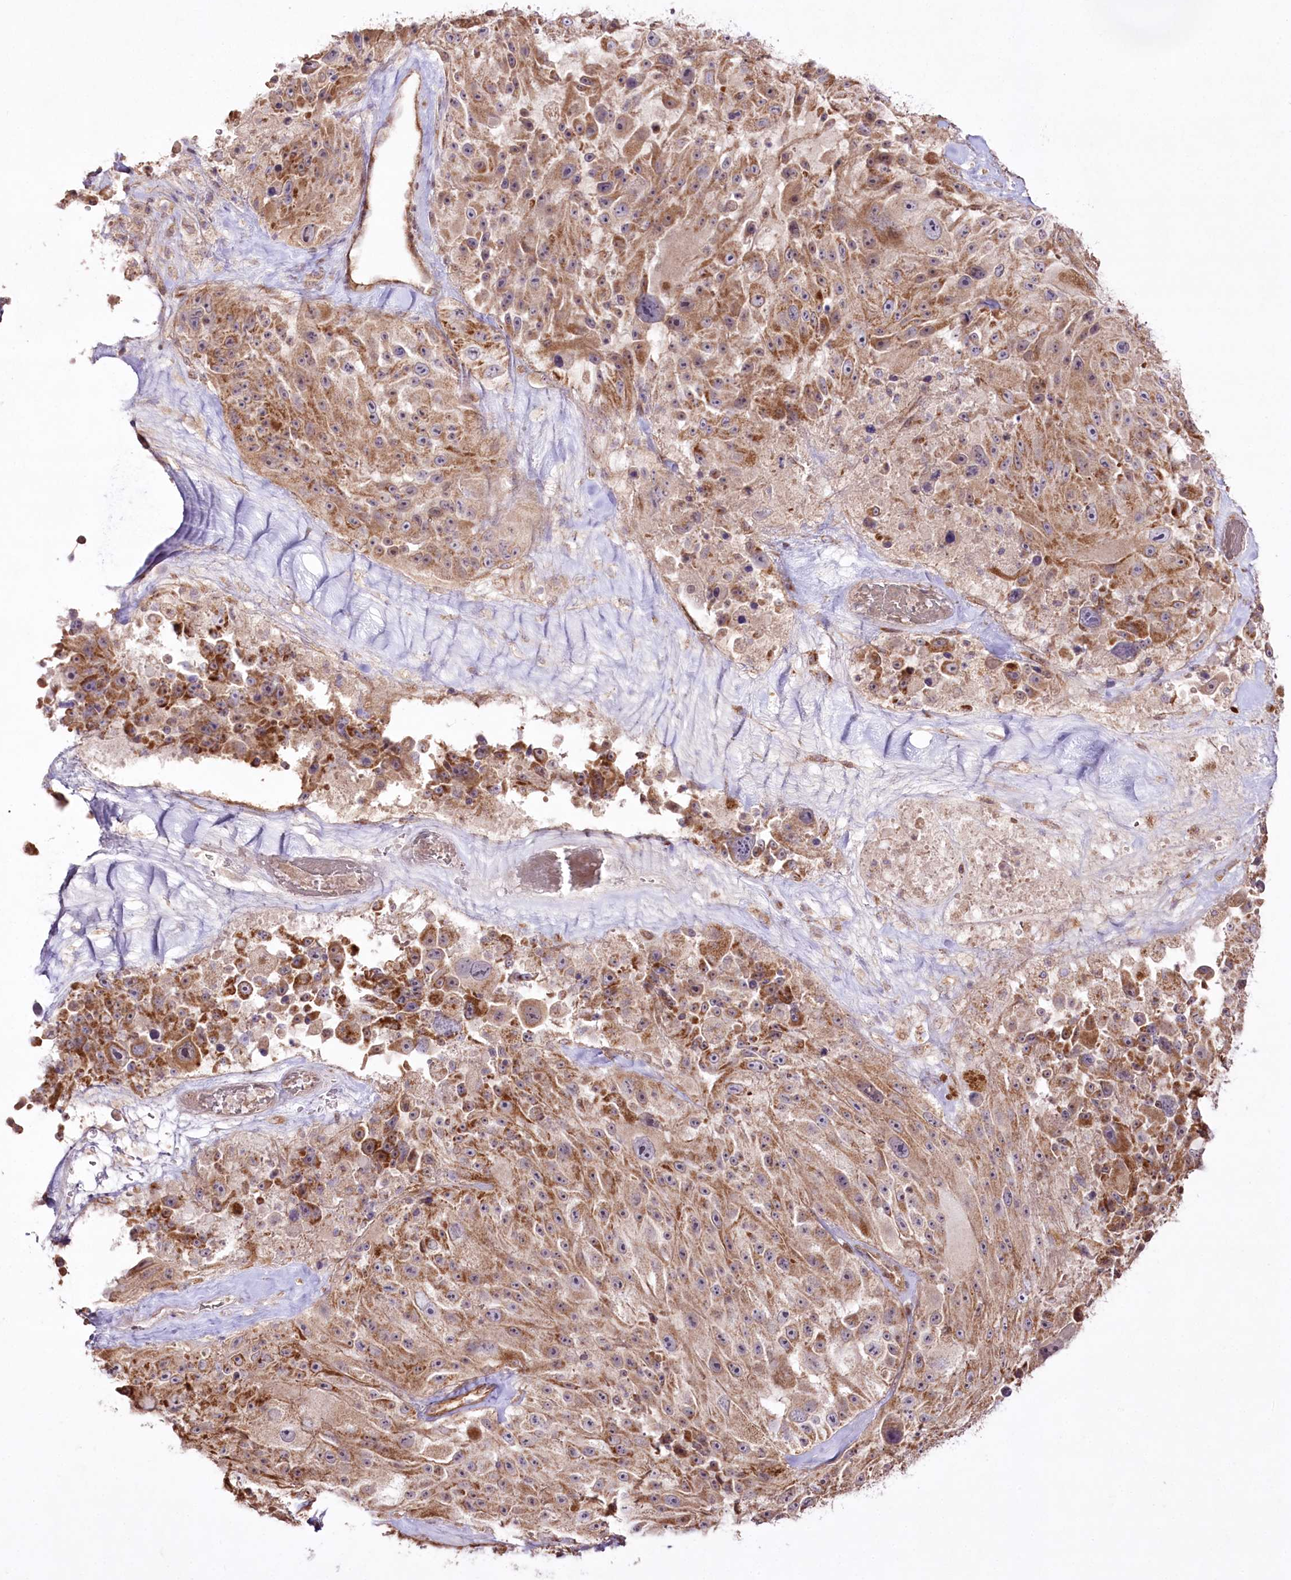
{"staining": {"intensity": "moderate", "quantity": ">75%", "location": "cytoplasmic/membranous"}, "tissue": "melanoma", "cell_type": "Tumor cells", "image_type": "cancer", "snomed": [{"axis": "morphology", "description": "Malignant melanoma, Metastatic site"}, {"axis": "topography", "description": "Lymph node"}], "caption": "Human malignant melanoma (metastatic site) stained with a protein marker displays moderate staining in tumor cells.", "gene": "REXO2", "patient": {"sex": "male", "age": 62}}